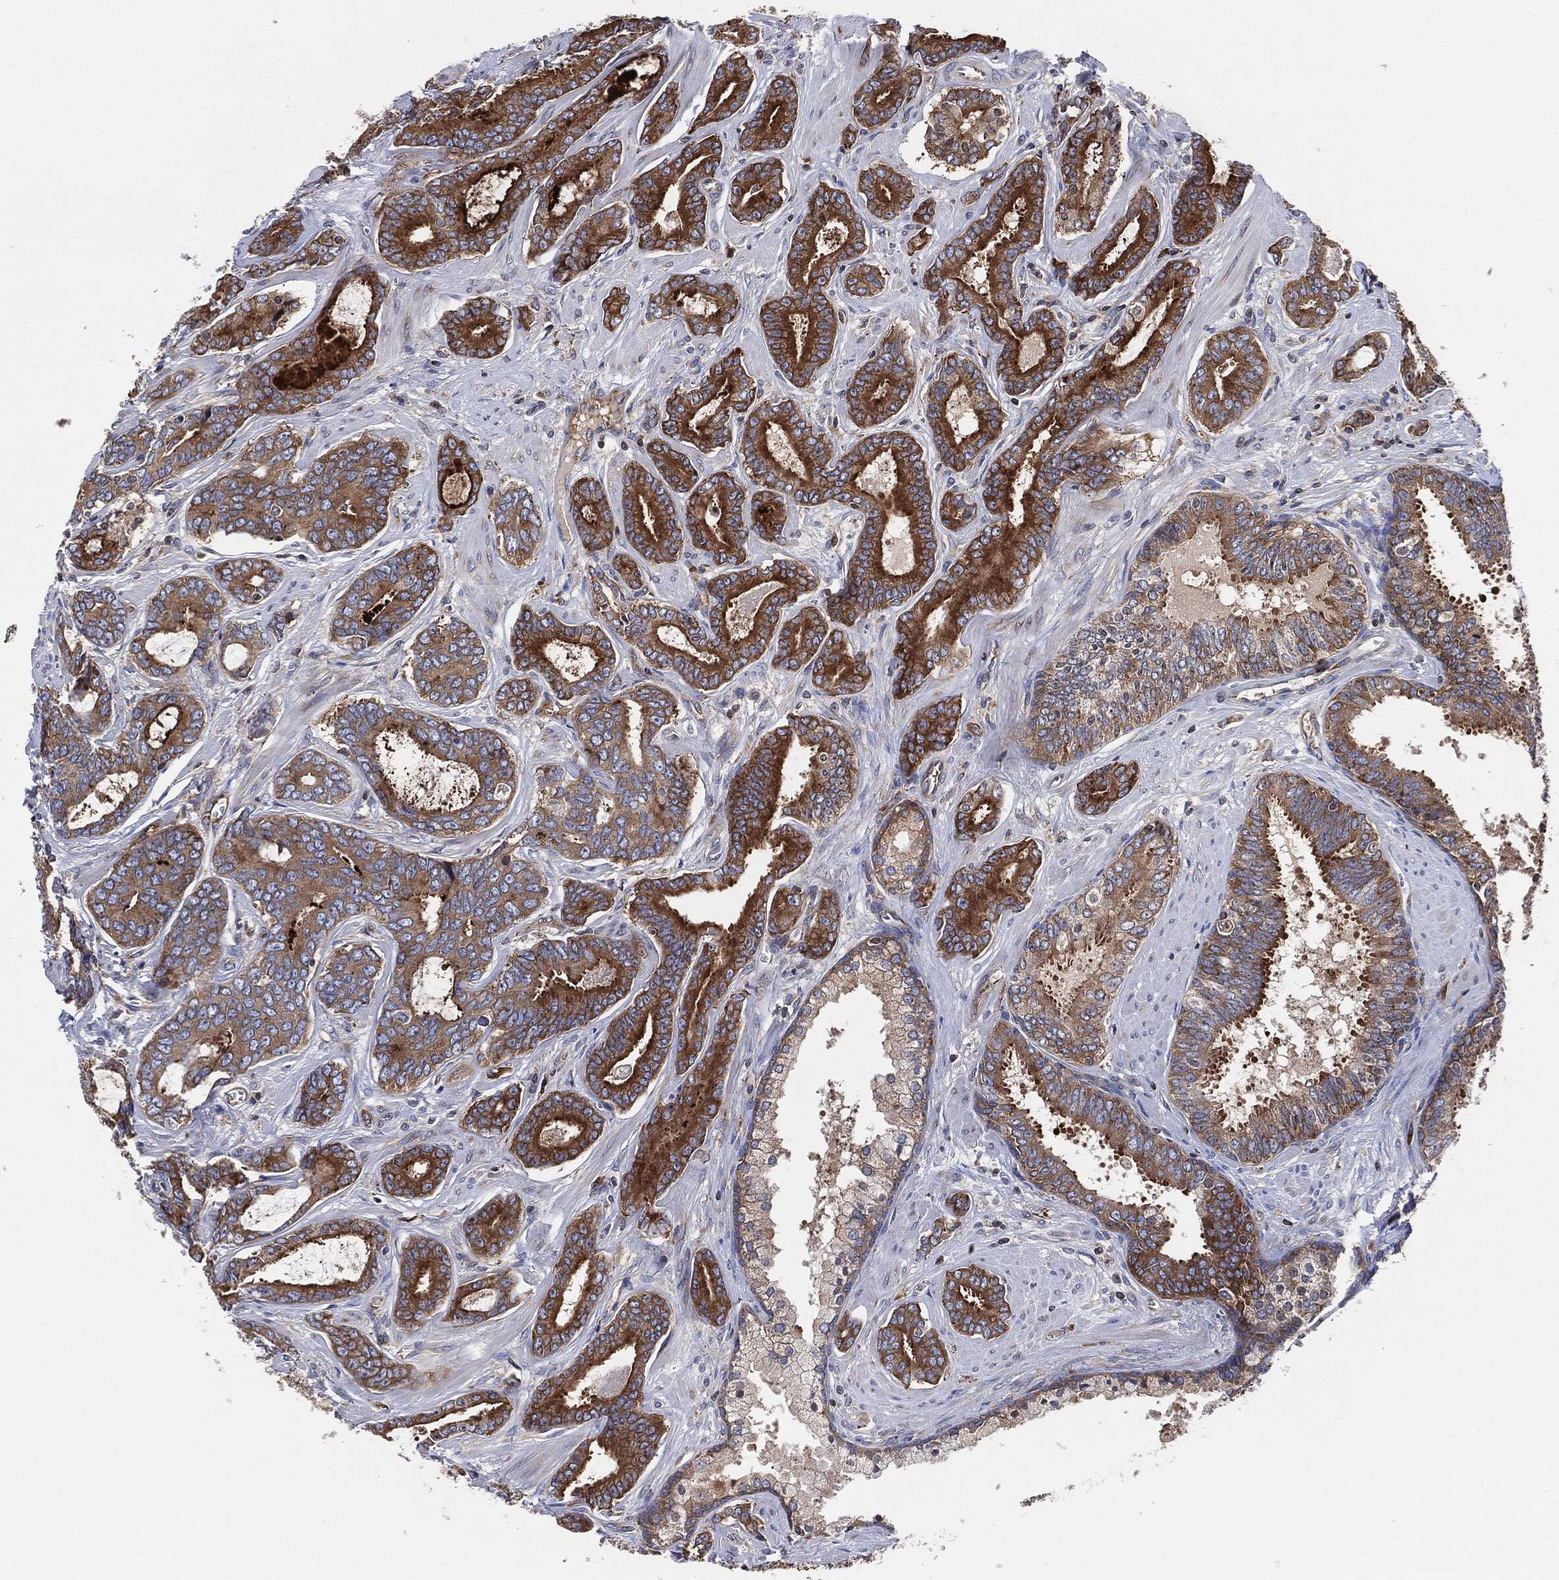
{"staining": {"intensity": "strong", "quantity": "25%-75%", "location": "cytoplasmic/membranous"}, "tissue": "prostate cancer", "cell_type": "Tumor cells", "image_type": "cancer", "snomed": [{"axis": "morphology", "description": "Adenocarcinoma, NOS"}, {"axis": "topography", "description": "Prostate"}], "caption": "An immunohistochemistry (IHC) micrograph of neoplastic tissue is shown. Protein staining in brown highlights strong cytoplasmic/membranous positivity in prostate adenocarcinoma within tumor cells.", "gene": "EIF2S2", "patient": {"sex": "male", "age": 55}}